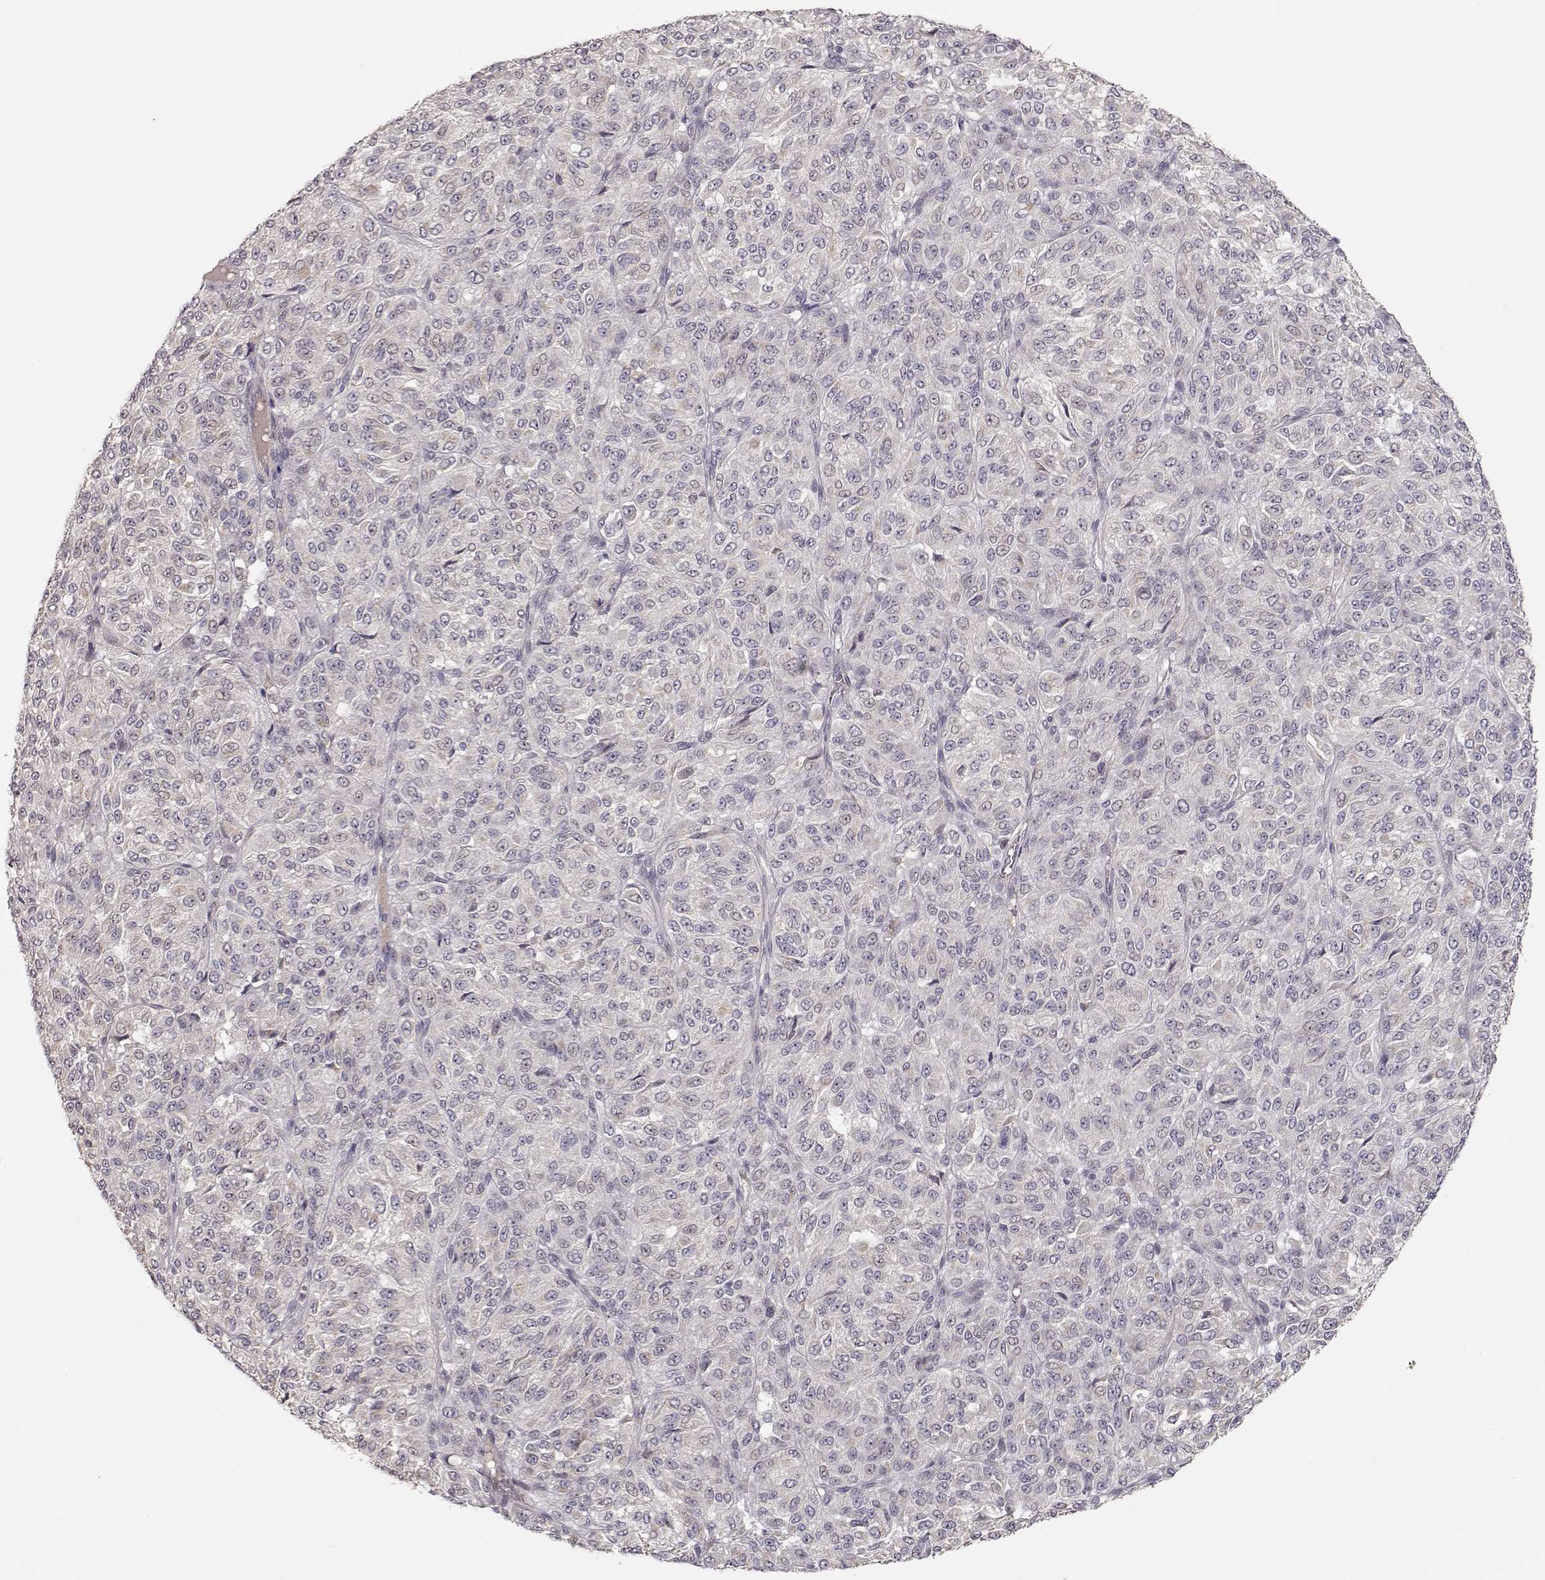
{"staining": {"intensity": "negative", "quantity": "none", "location": "none"}, "tissue": "melanoma", "cell_type": "Tumor cells", "image_type": "cancer", "snomed": [{"axis": "morphology", "description": "Malignant melanoma, Metastatic site"}, {"axis": "topography", "description": "Brain"}], "caption": "Micrograph shows no protein expression in tumor cells of malignant melanoma (metastatic site) tissue.", "gene": "PNMT", "patient": {"sex": "female", "age": 56}}